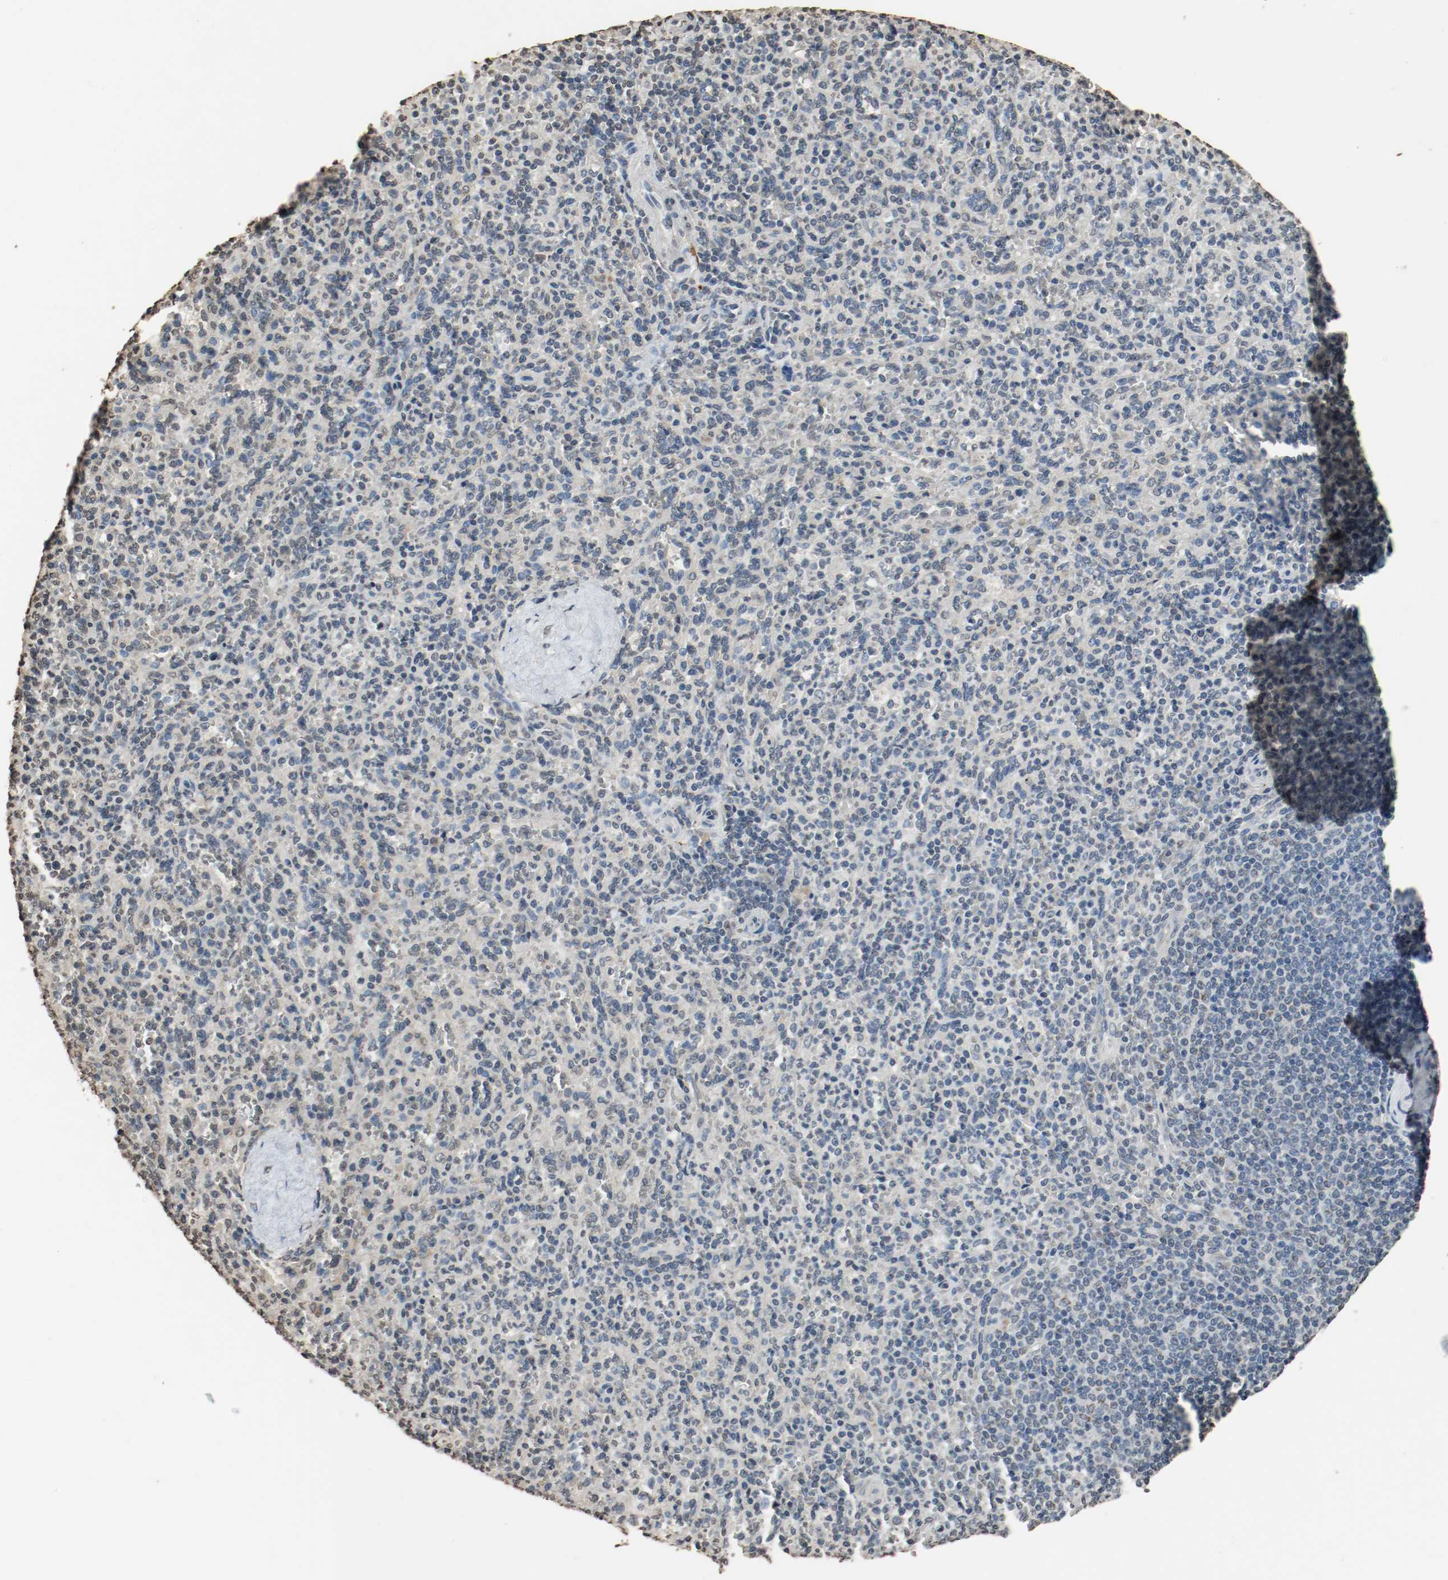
{"staining": {"intensity": "negative", "quantity": "none", "location": "none"}, "tissue": "spleen", "cell_type": "Cells in red pulp", "image_type": "normal", "snomed": [{"axis": "morphology", "description": "Normal tissue, NOS"}, {"axis": "topography", "description": "Spleen"}], "caption": "IHC of unremarkable spleen demonstrates no staining in cells in red pulp.", "gene": "RTN4", "patient": {"sex": "male", "age": 36}}